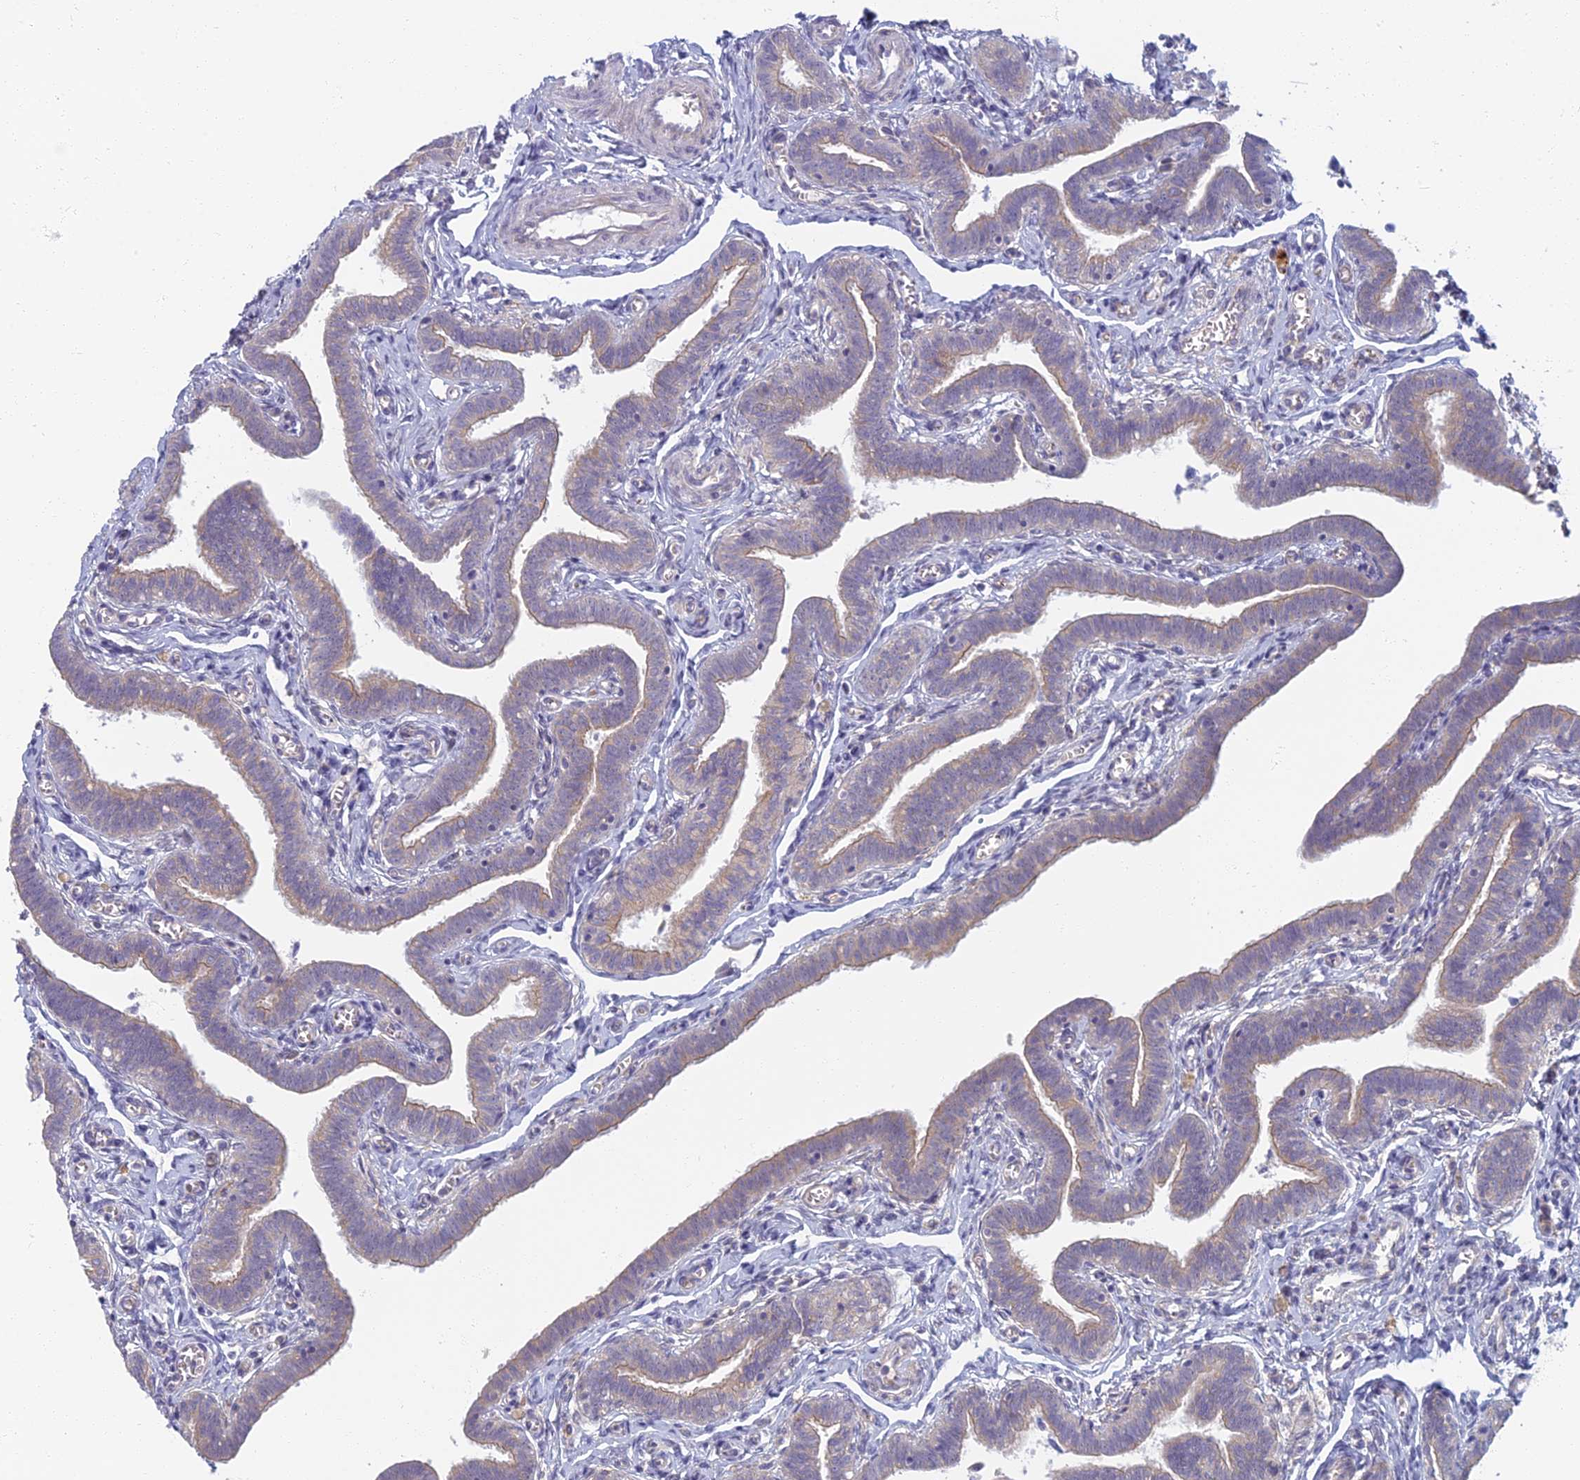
{"staining": {"intensity": "moderate", "quantity": ">75%", "location": "cytoplasmic/membranous"}, "tissue": "fallopian tube", "cell_type": "Glandular cells", "image_type": "normal", "snomed": [{"axis": "morphology", "description": "Normal tissue, NOS"}, {"axis": "topography", "description": "Fallopian tube"}], "caption": "A histopathology image showing moderate cytoplasmic/membranous staining in approximately >75% of glandular cells in normal fallopian tube, as visualized by brown immunohistochemical staining.", "gene": "PROX2", "patient": {"sex": "female", "age": 36}}